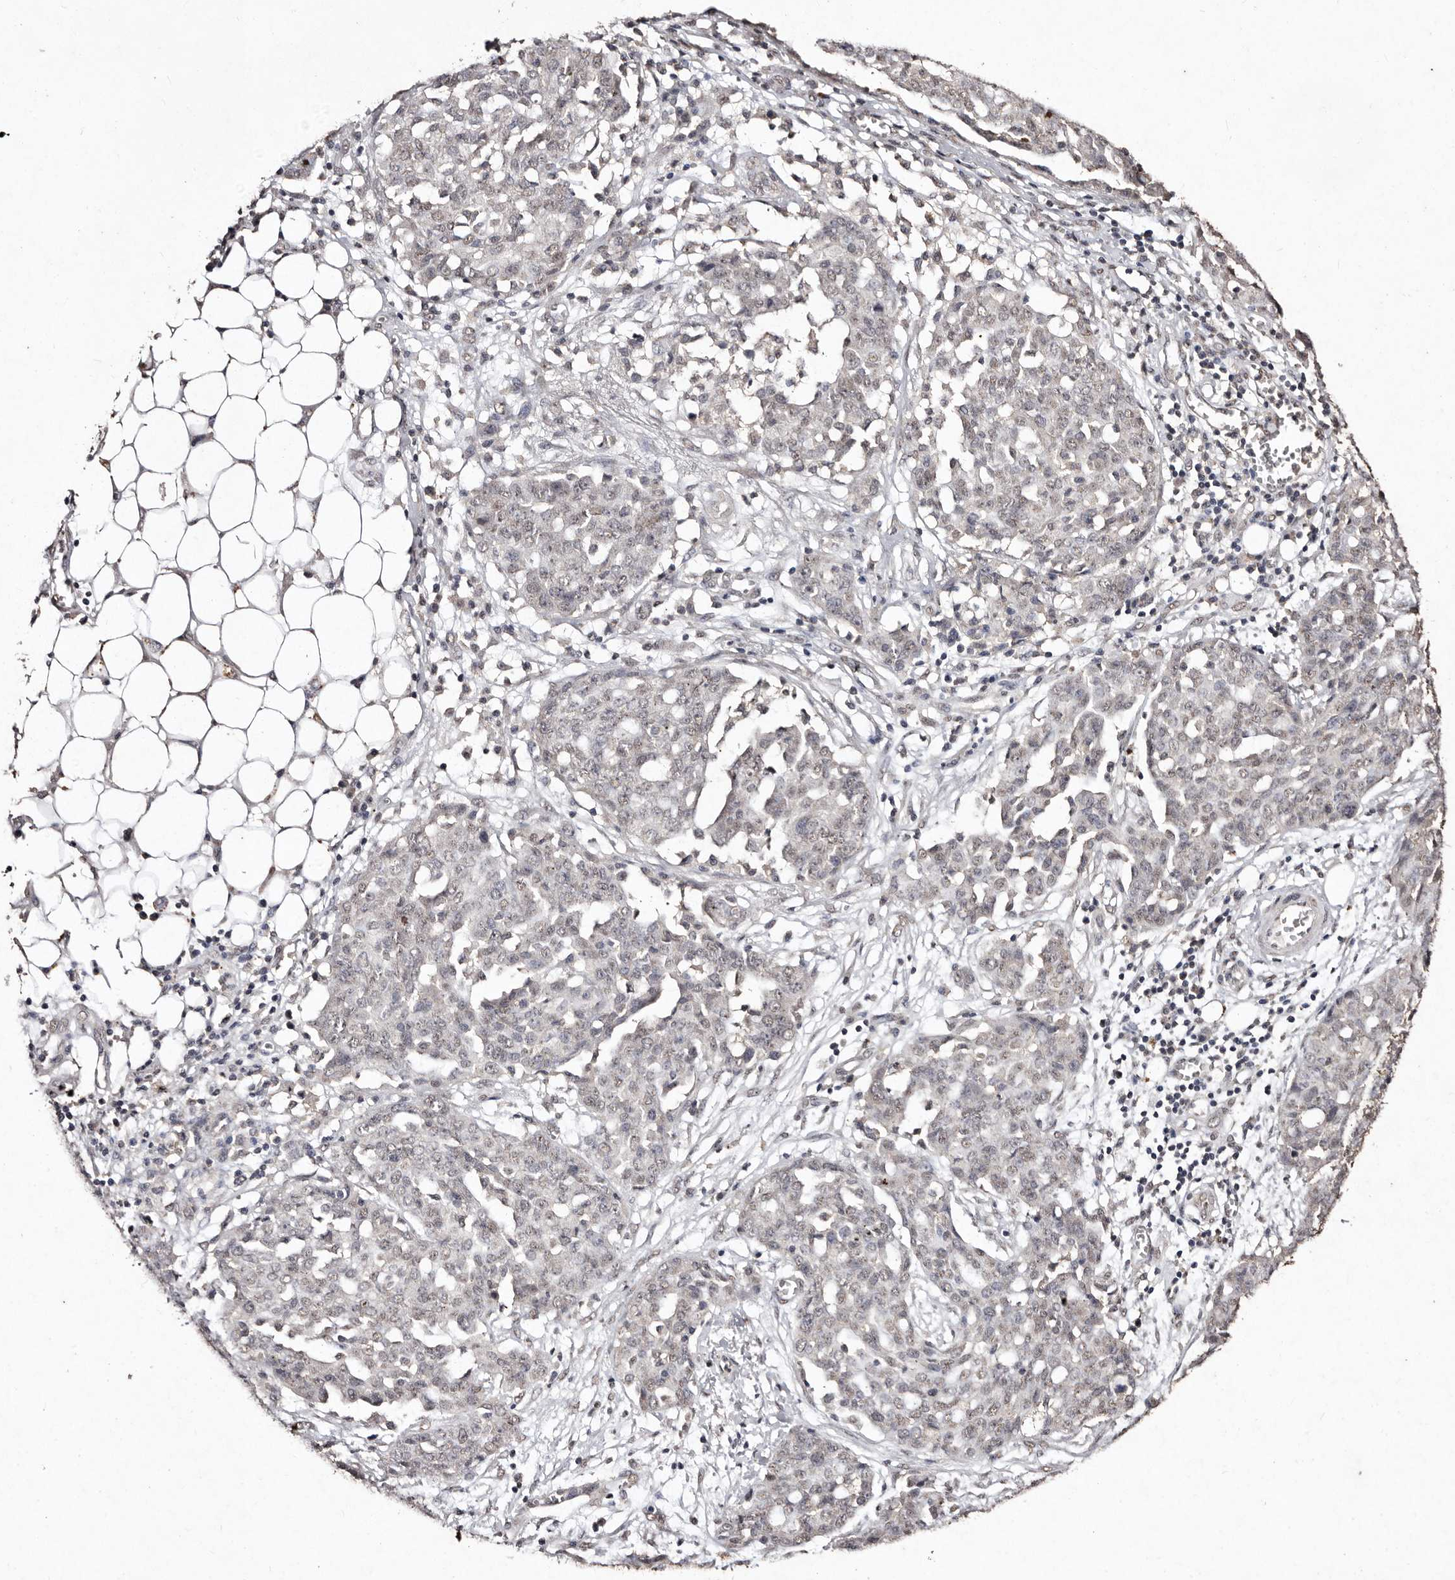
{"staining": {"intensity": "weak", "quantity": "25%-75%", "location": "nuclear"}, "tissue": "ovarian cancer", "cell_type": "Tumor cells", "image_type": "cancer", "snomed": [{"axis": "morphology", "description": "Cystadenocarcinoma, serous, NOS"}, {"axis": "topography", "description": "Soft tissue"}, {"axis": "topography", "description": "Ovary"}], "caption": "Immunohistochemical staining of human serous cystadenocarcinoma (ovarian) shows low levels of weak nuclear protein staining in approximately 25%-75% of tumor cells.", "gene": "ERBB4", "patient": {"sex": "female", "age": 57}}